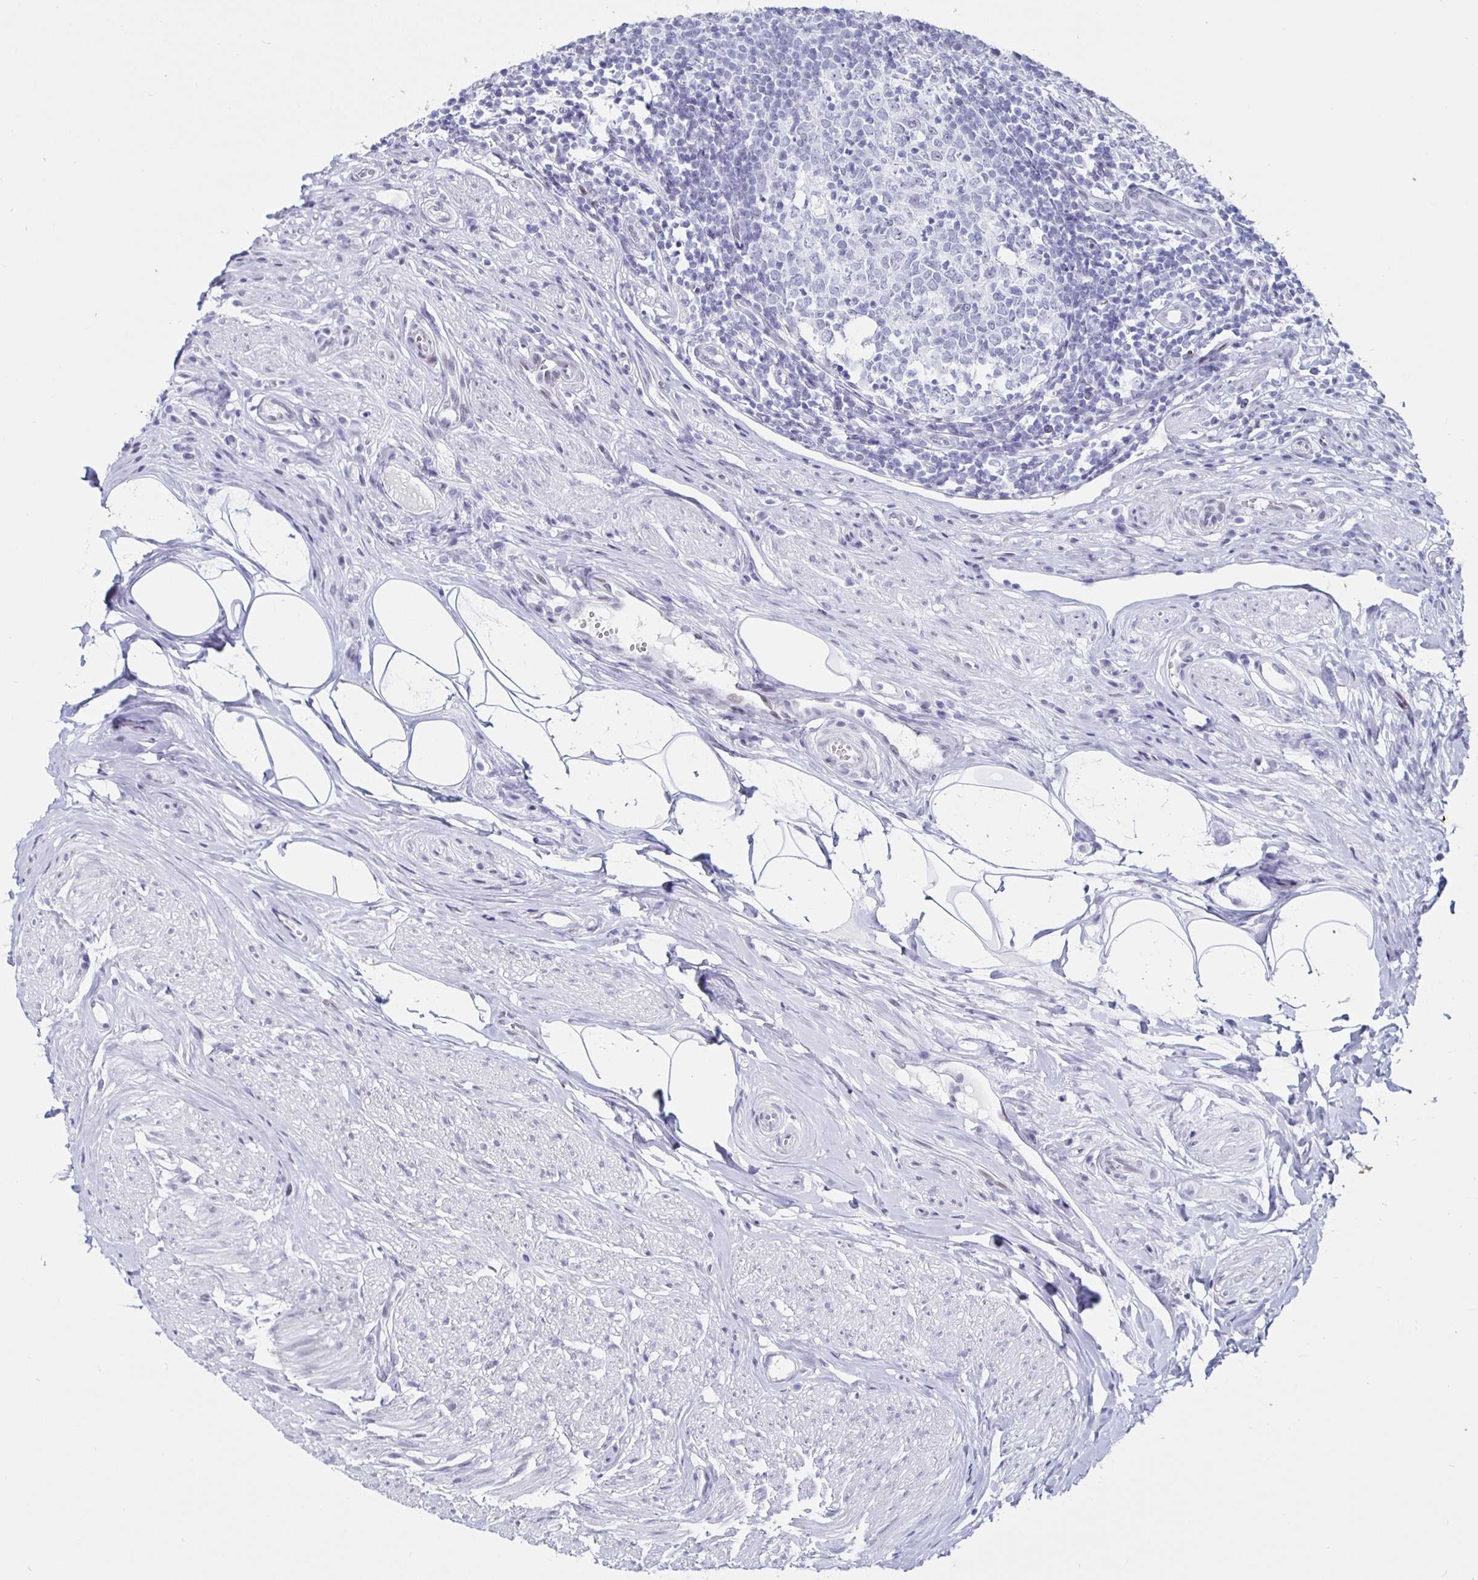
{"staining": {"intensity": "strong", "quantity": "25%-75%", "location": "cytoplasmic/membranous"}, "tissue": "appendix", "cell_type": "Glandular cells", "image_type": "normal", "snomed": [{"axis": "morphology", "description": "Normal tissue, NOS"}, {"axis": "topography", "description": "Appendix"}], "caption": "IHC micrograph of normal appendix: appendix stained using IHC exhibits high levels of strong protein expression localized specifically in the cytoplasmic/membranous of glandular cells, appearing as a cytoplasmic/membranous brown color.", "gene": "KRT4", "patient": {"sex": "female", "age": 56}}